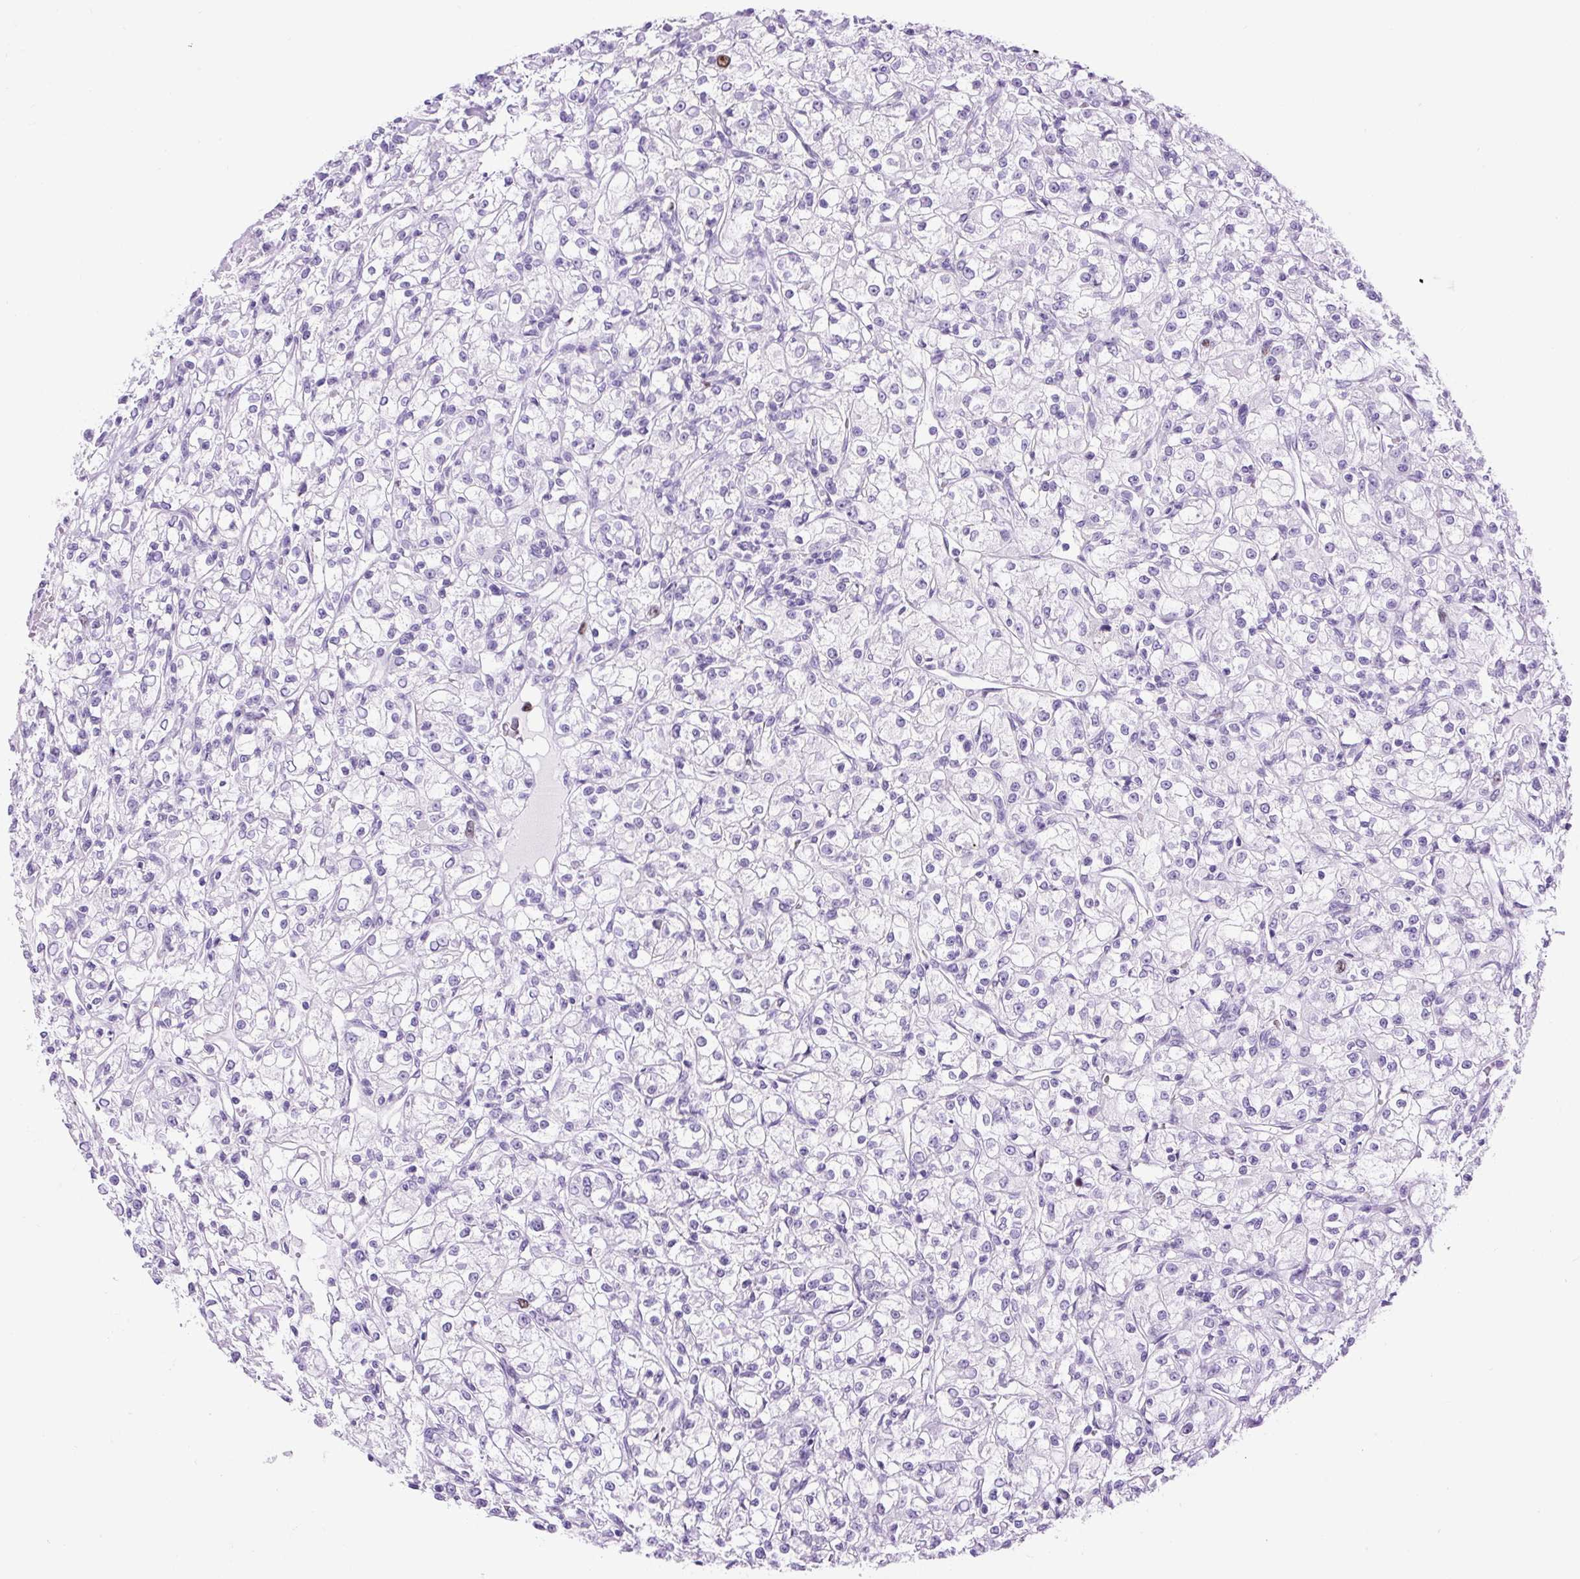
{"staining": {"intensity": "moderate", "quantity": "<25%", "location": "nuclear"}, "tissue": "renal cancer", "cell_type": "Tumor cells", "image_type": "cancer", "snomed": [{"axis": "morphology", "description": "Adenocarcinoma, NOS"}, {"axis": "topography", "description": "Kidney"}], "caption": "Tumor cells display moderate nuclear positivity in approximately <25% of cells in renal cancer (adenocarcinoma). Using DAB (3,3'-diaminobenzidine) (brown) and hematoxylin (blue) stains, captured at high magnification using brightfield microscopy.", "gene": "RACGAP1", "patient": {"sex": "female", "age": 59}}